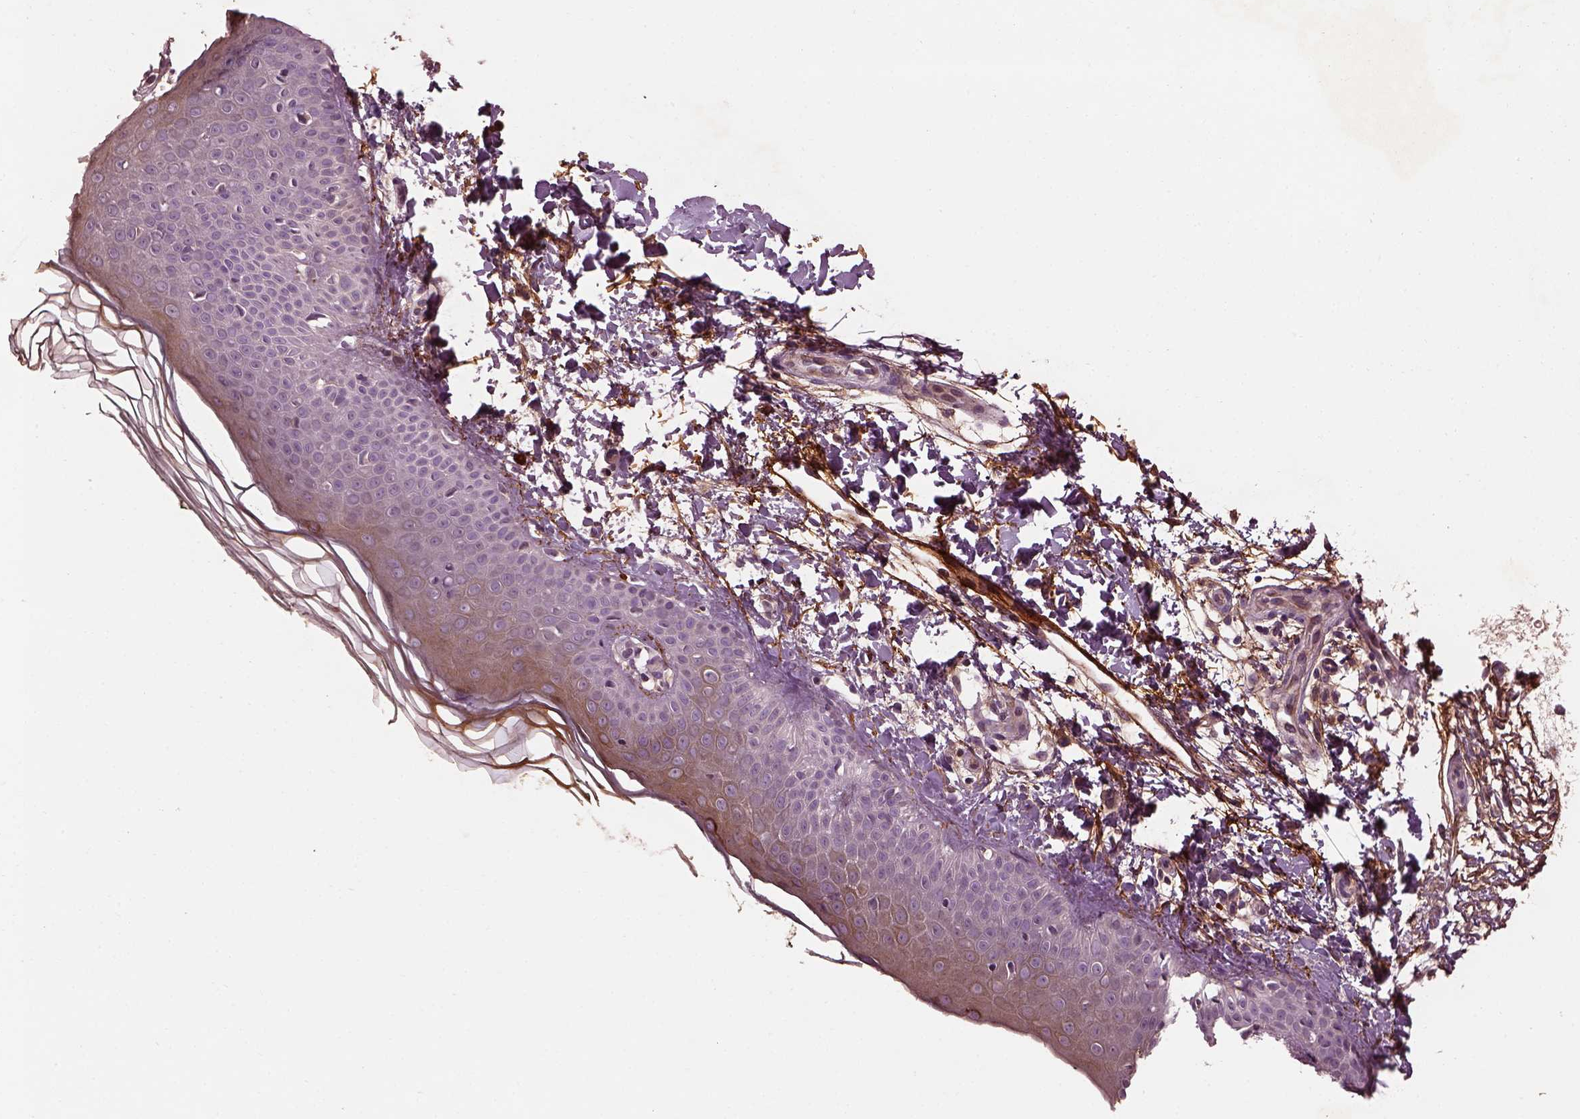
{"staining": {"intensity": "moderate", "quantity": "25%-75%", "location": "cytoplasmic/membranous"}, "tissue": "skin", "cell_type": "Fibroblasts", "image_type": "normal", "snomed": [{"axis": "morphology", "description": "Normal tissue, NOS"}, {"axis": "topography", "description": "Skin"}], "caption": "Skin stained with immunohistochemistry (IHC) reveals moderate cytoplasmic/membranous expression in approximately 25%-75% of fibroblasts.", "gene": "EFEMP1", "patient": {"sex": "female", "age": 62}}